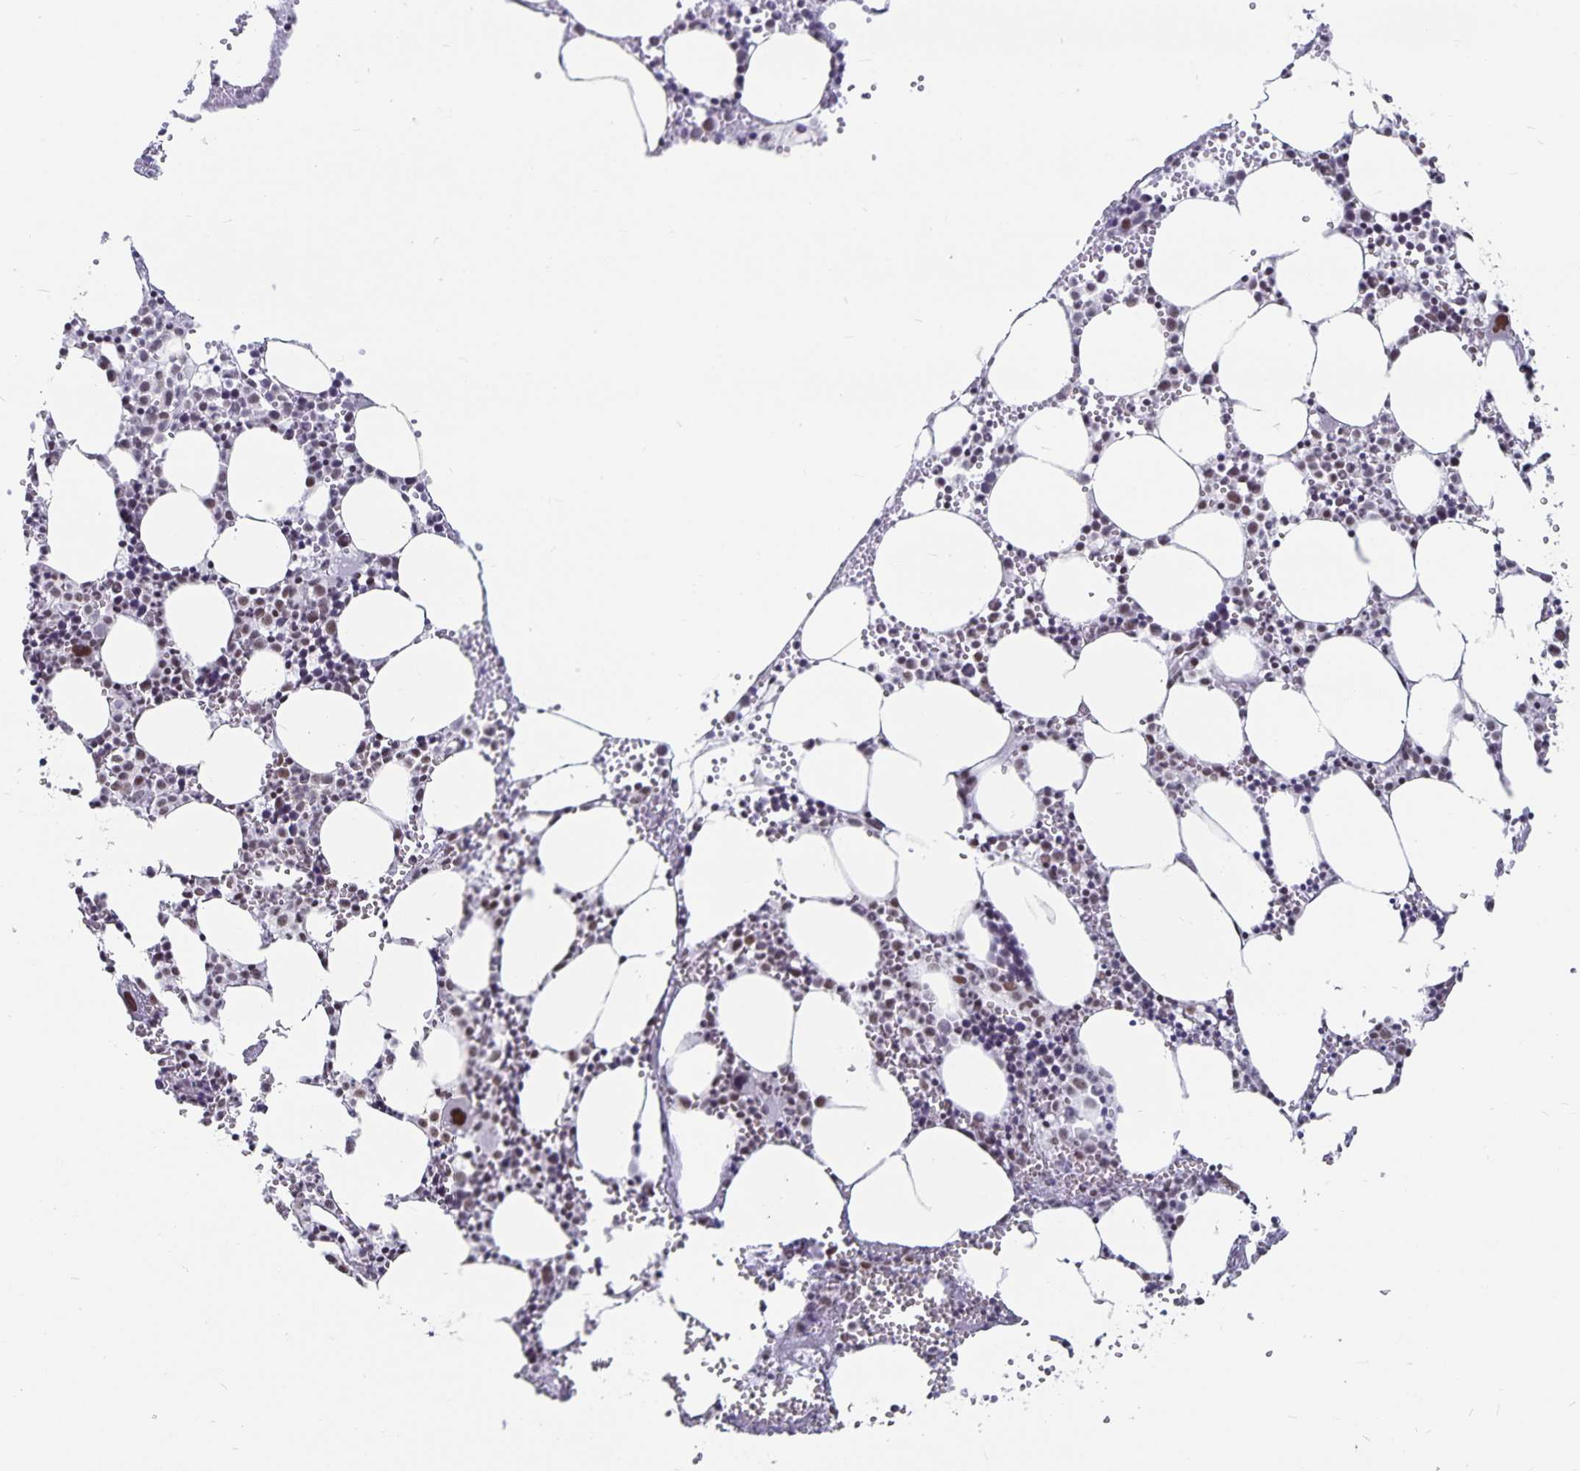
{"staining": {"intensity": "moderate", "quantity": "<25%", "location": "nuclear"}, "tissue": "bone marrow", "cell_type": "Hematopoietic cells", "image_type": "normal", "snomed": [{"axis": "morphology", "description": "Normal tissue, NOS"}, {"axis": "topography", "description": "Bone marrow"}], "caption": "IHC image of unremarkable bone marrow: human bone marrow stained using immunohistochemistry displays low levels of moderate protein expression localized specifically in the nuclear of hematopoietic cells, appearing as a nuclear brown color.", "gene": "PBX2", "patient": {"sex": "male", "age": 89}}